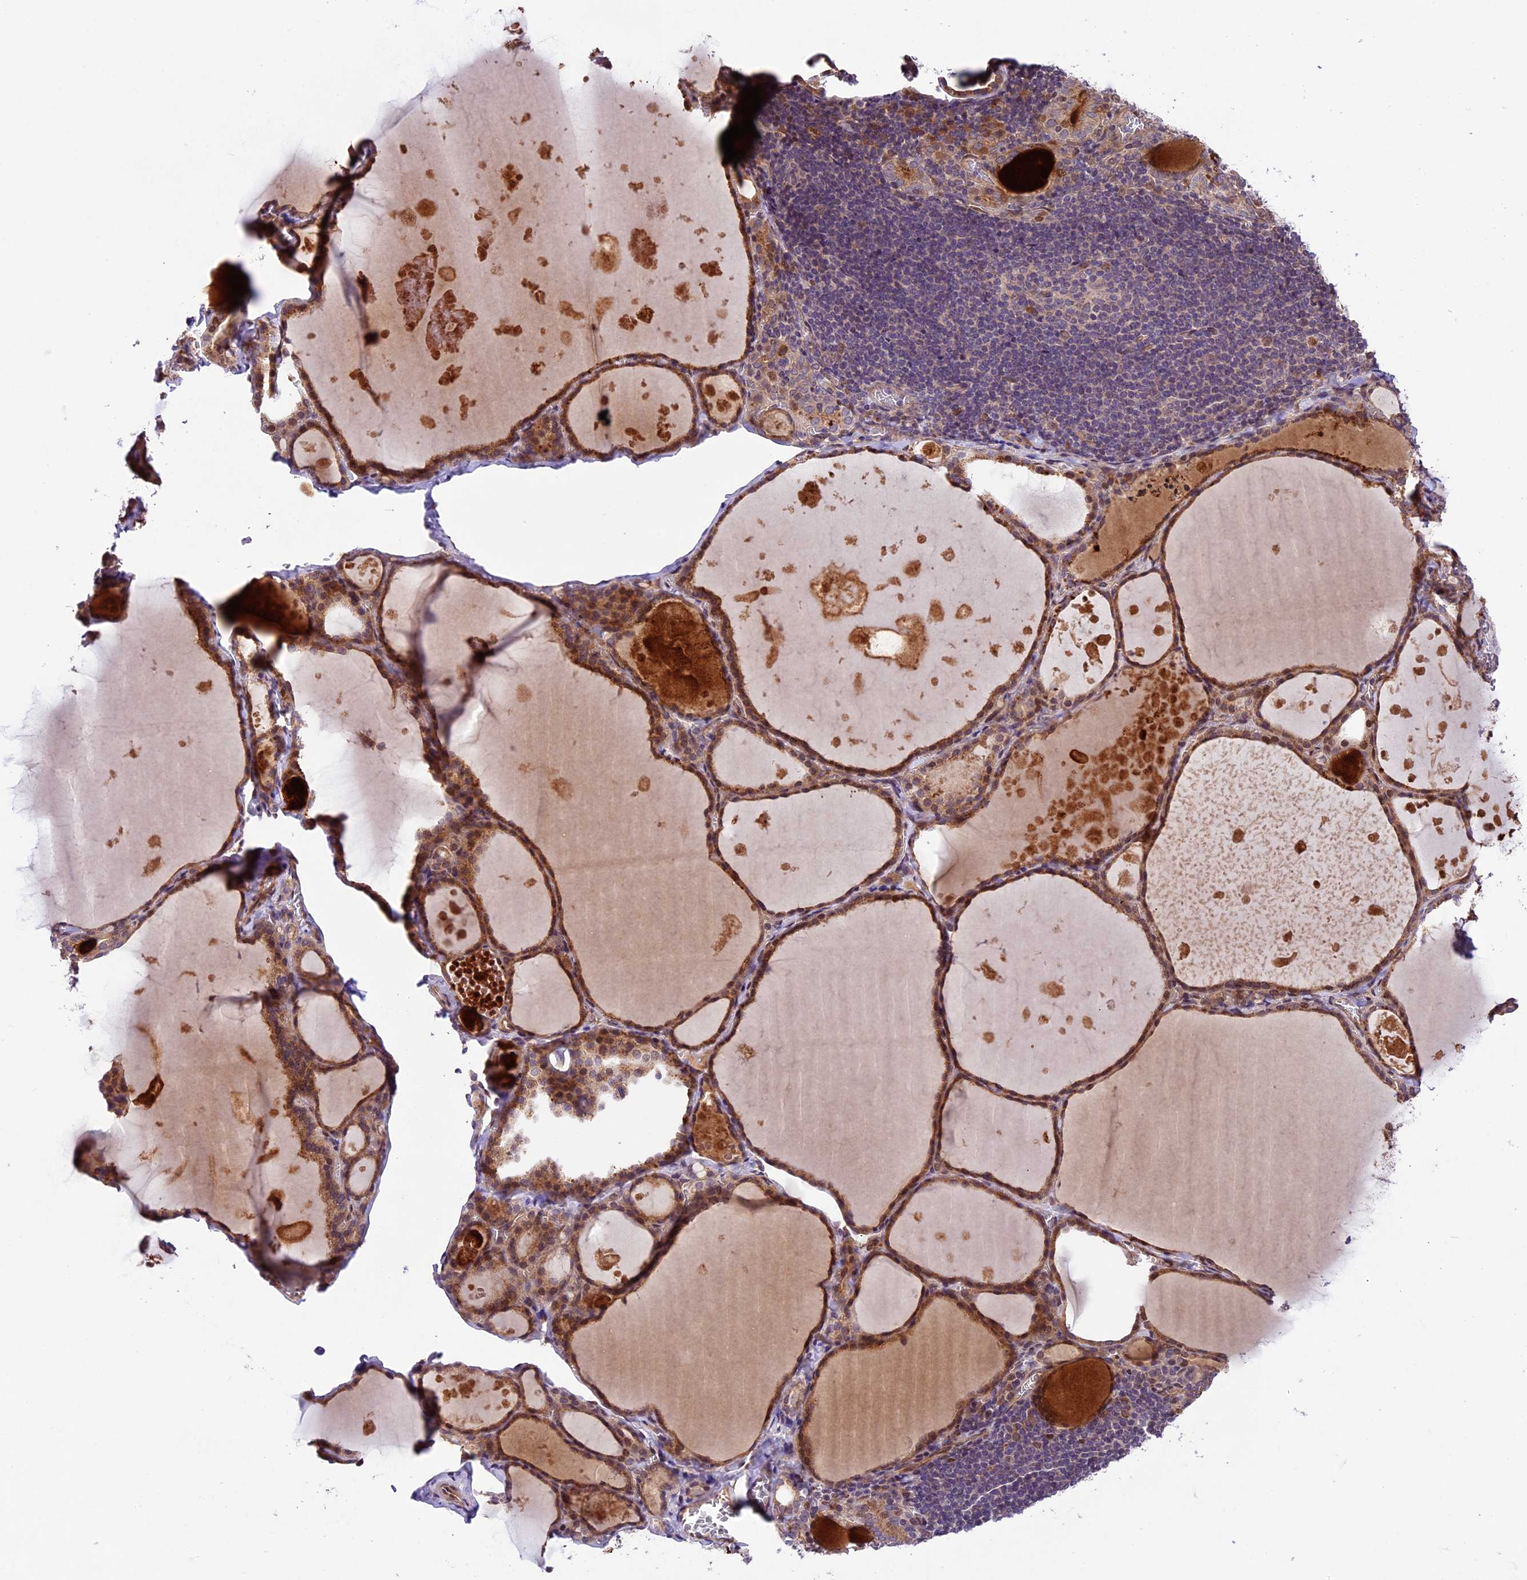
{"staining": {"intensity": "moderate", "quantity": ">75%", "location": "cytoplasmic/membranous,nuclear"}, "tissue": "thyroid gland", "cell_type": "Glandular cells", "image_type": "normal", "snomed": [{"axis": "morphology", "description": "Normal tissue, NOS"}, {"axis": "topography", "description": "Thyroid gland"}], "caption": "An IHC micrograph of benign tissue is shown. Protein staining in brown labels moderate cytoplasmic/membranous,nuclear positivity in thyroid gland within glandular cells.", "gene": "CCSER1", "patient": {"sex": "male", "age": 56}}